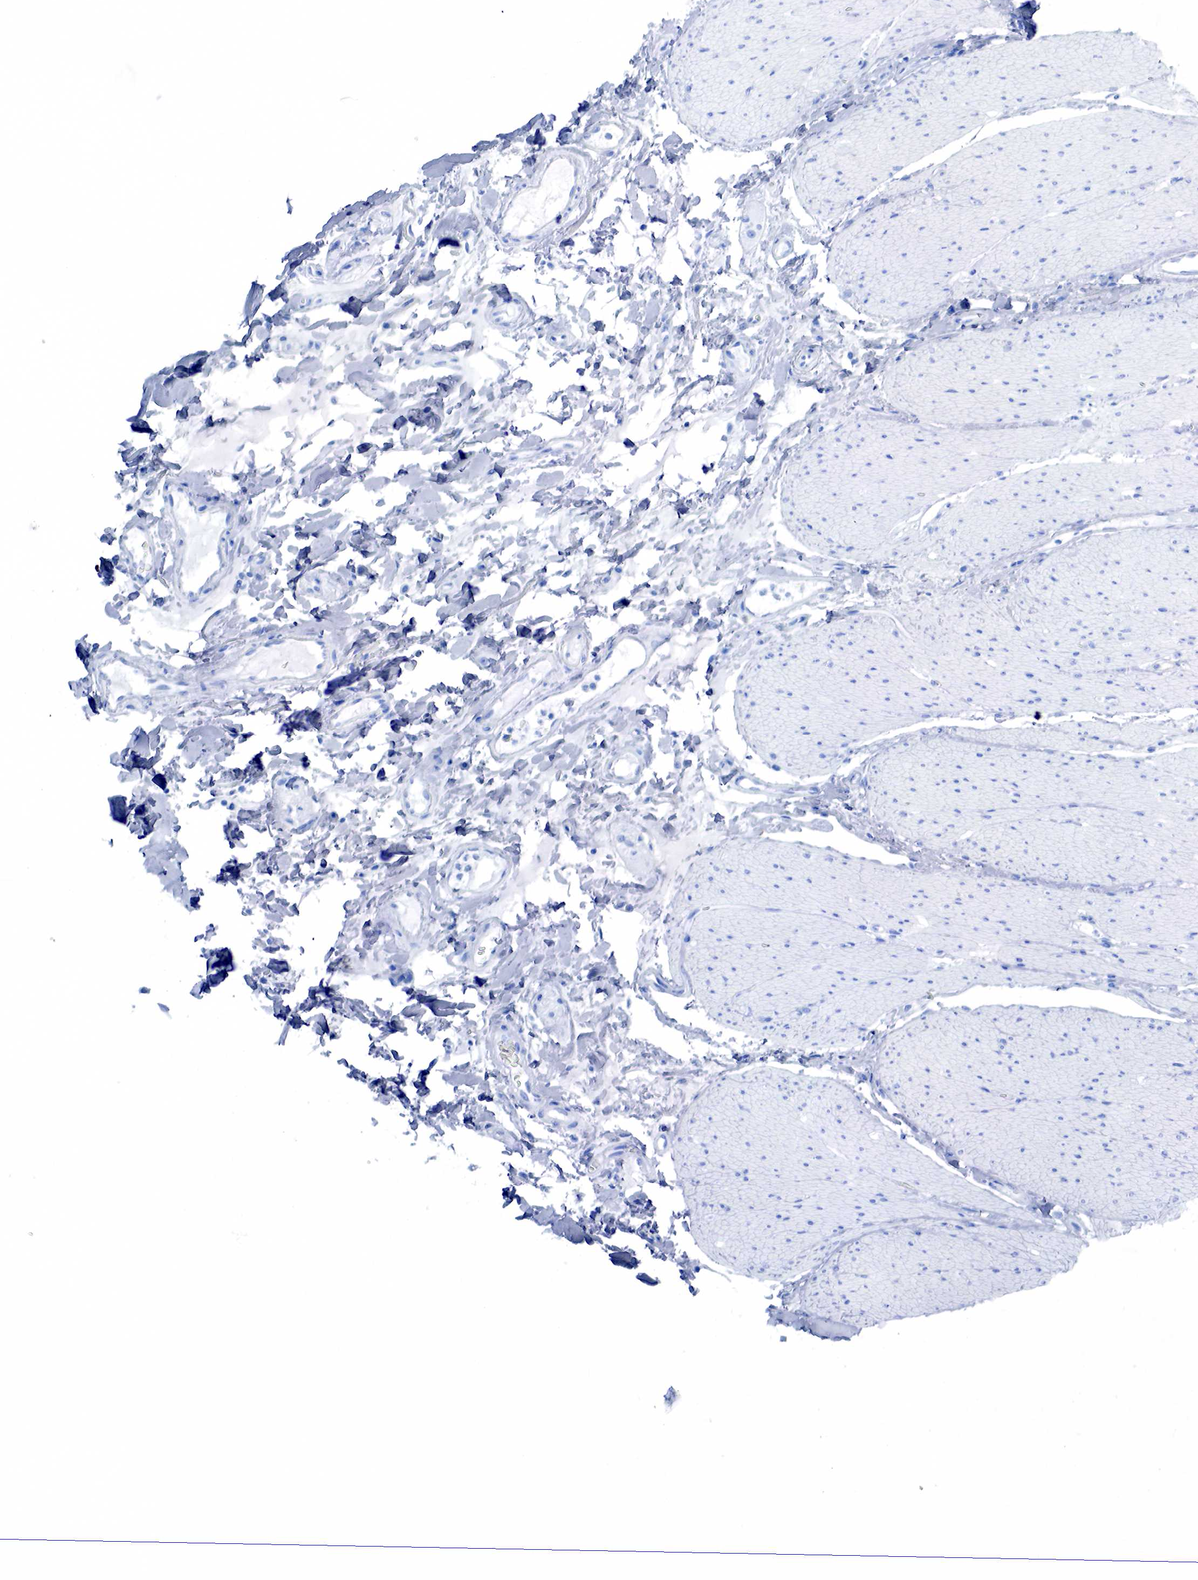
{"staining": {"intensity": "negative", "quantity": "none", "location": "none"}, "tissue": "adipose tissue", "cell_type": "Adipocytes", "image_type": "normal", "snomed": [{"axis": "morphology", "description": "Normal tissue, NOS"}, {"axis": "topography", "description": "Duodenum"}], "caption": "This is a histopathology image of IHC staining of benign adipose tissue, which shows no staining in adipocytes.", "gene": "KRT7", "patient": {"sex": "male", "age": 63}}